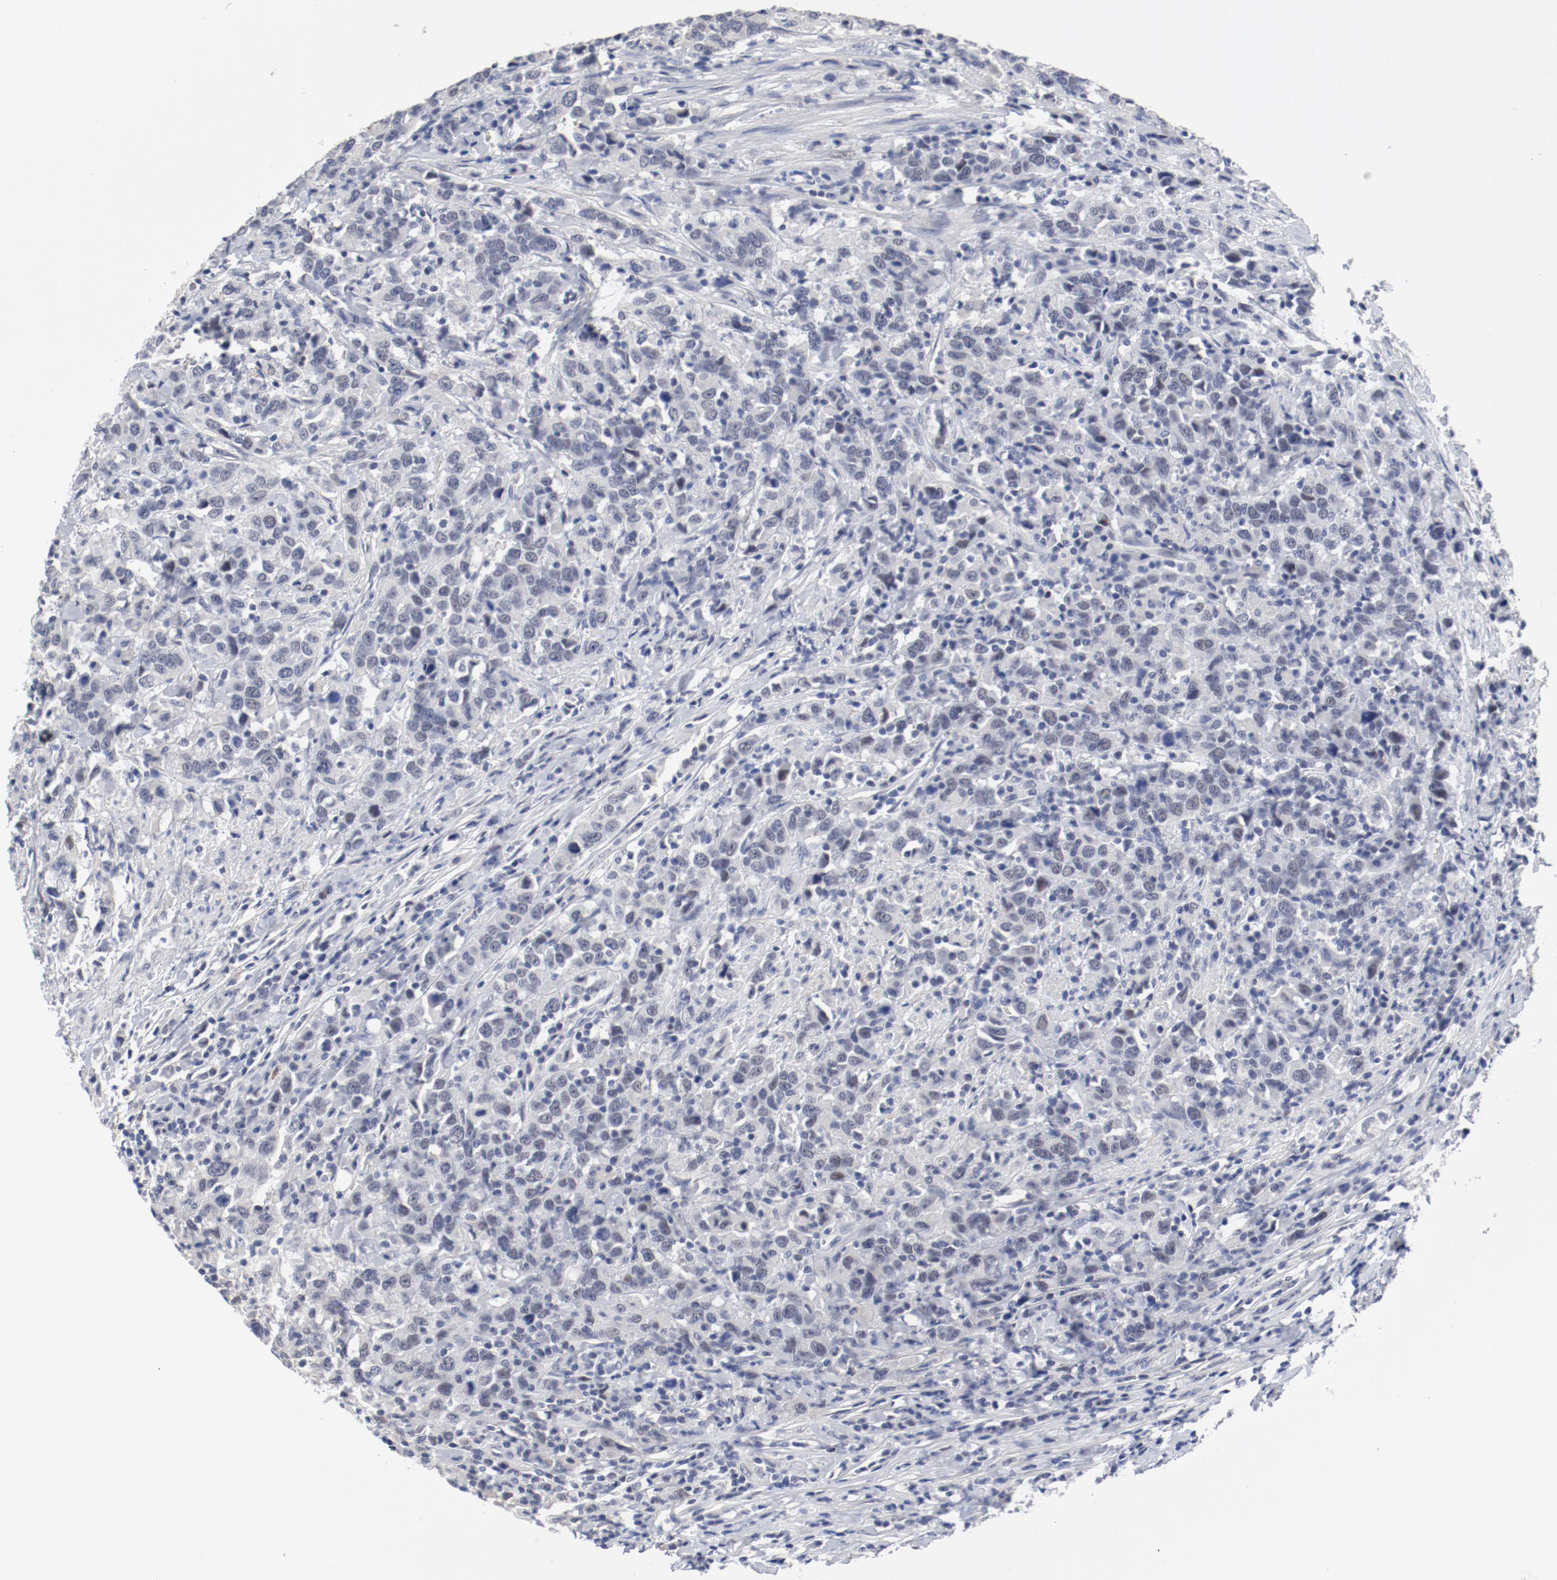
{"staining": {"intensity": "negative", "quantity": "none", "location": "none"}, "tissue": "urothelial cancer", "cell_type": "Tumor cells", "image_type": "cancer", "snomed": [{"axis": "morphology", "description": "Urothelial carcinoma, High grade"}, {"axis": "topography", "description": "Urinary bladder"}], "caption": "Tumor cells show no significant protein positivity in urothelial carcinoma (high-grade).", "gene": "ANKLE2", "patient": {"sex": "male", "age": 61}}